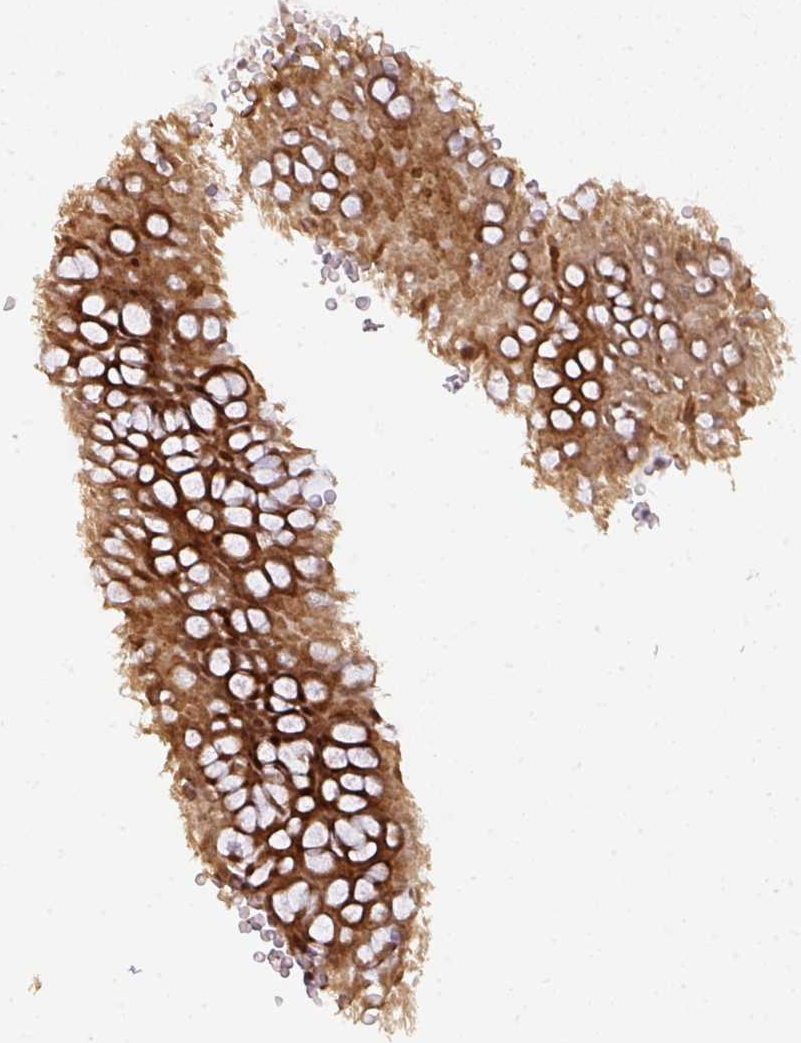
{"staining": {"intensity": "strong", "quantity": ">75%", "location": "cytoplasmic/membranous,nuclear"}, "tissue": "bronchus", "cell_type": "Respiratory epithelial cells", "image_type": "normal", "snomed": [{"axis": "morphology", "description": "Normal tissue, NOS"}, {"axis": "topography", "description": "Bronchus"}], "caption": "Human bronchus stained with a protein marker shows strong staining in respiratory epithelial cells.", "gene": "MYSM1", "patient": {"sex": "male", "age": 67}}